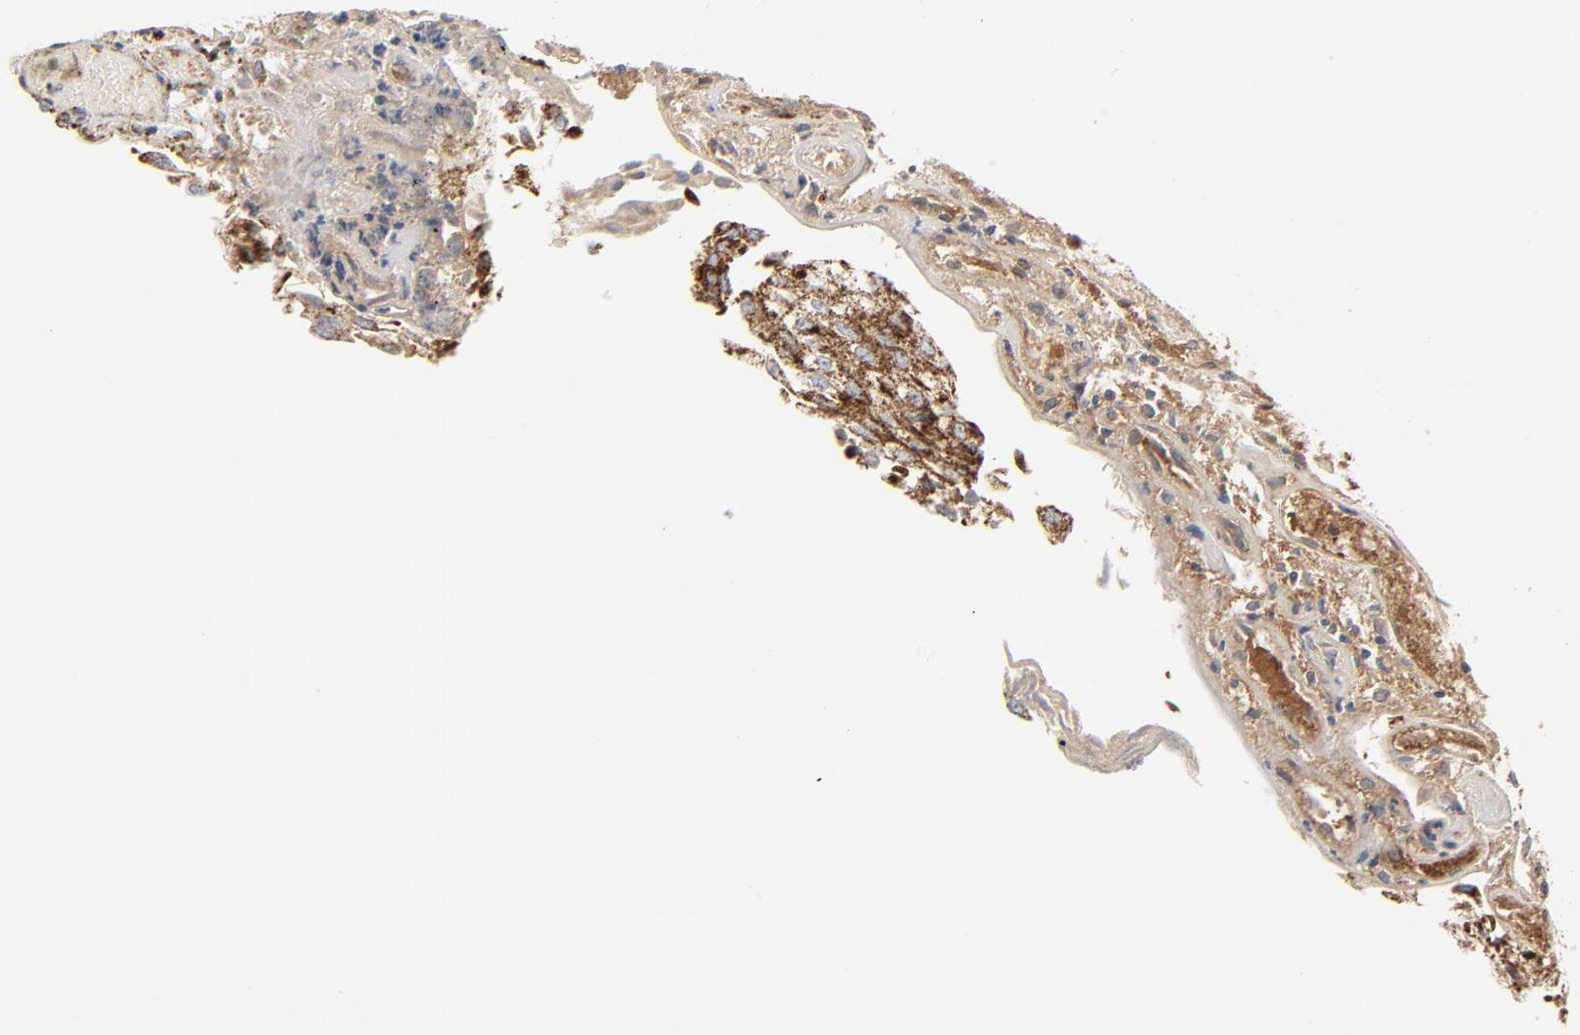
{"staining": {"intensity": "strong", "quantity": ">75%", "location": "cytoplasmic/membranous"}, "tissue": "urothelial cancer", "cell_type": "Tumor cells", "image_type": "cancer", "snomed": [{"axis": "morphology", "description": "Urothelial carcinoma, Low grade"}, {"axis": "topography", "description": "Urinary bladder"}], "caption": "High-power microscopy captured an IHC image of low-grade urothelial carcinoma, revealing strong cytoplasmic/membranous positivity in about >75% of tumor cells.", "gene": "PCNX4", "patient": {"sex": "male", "age": 86}}